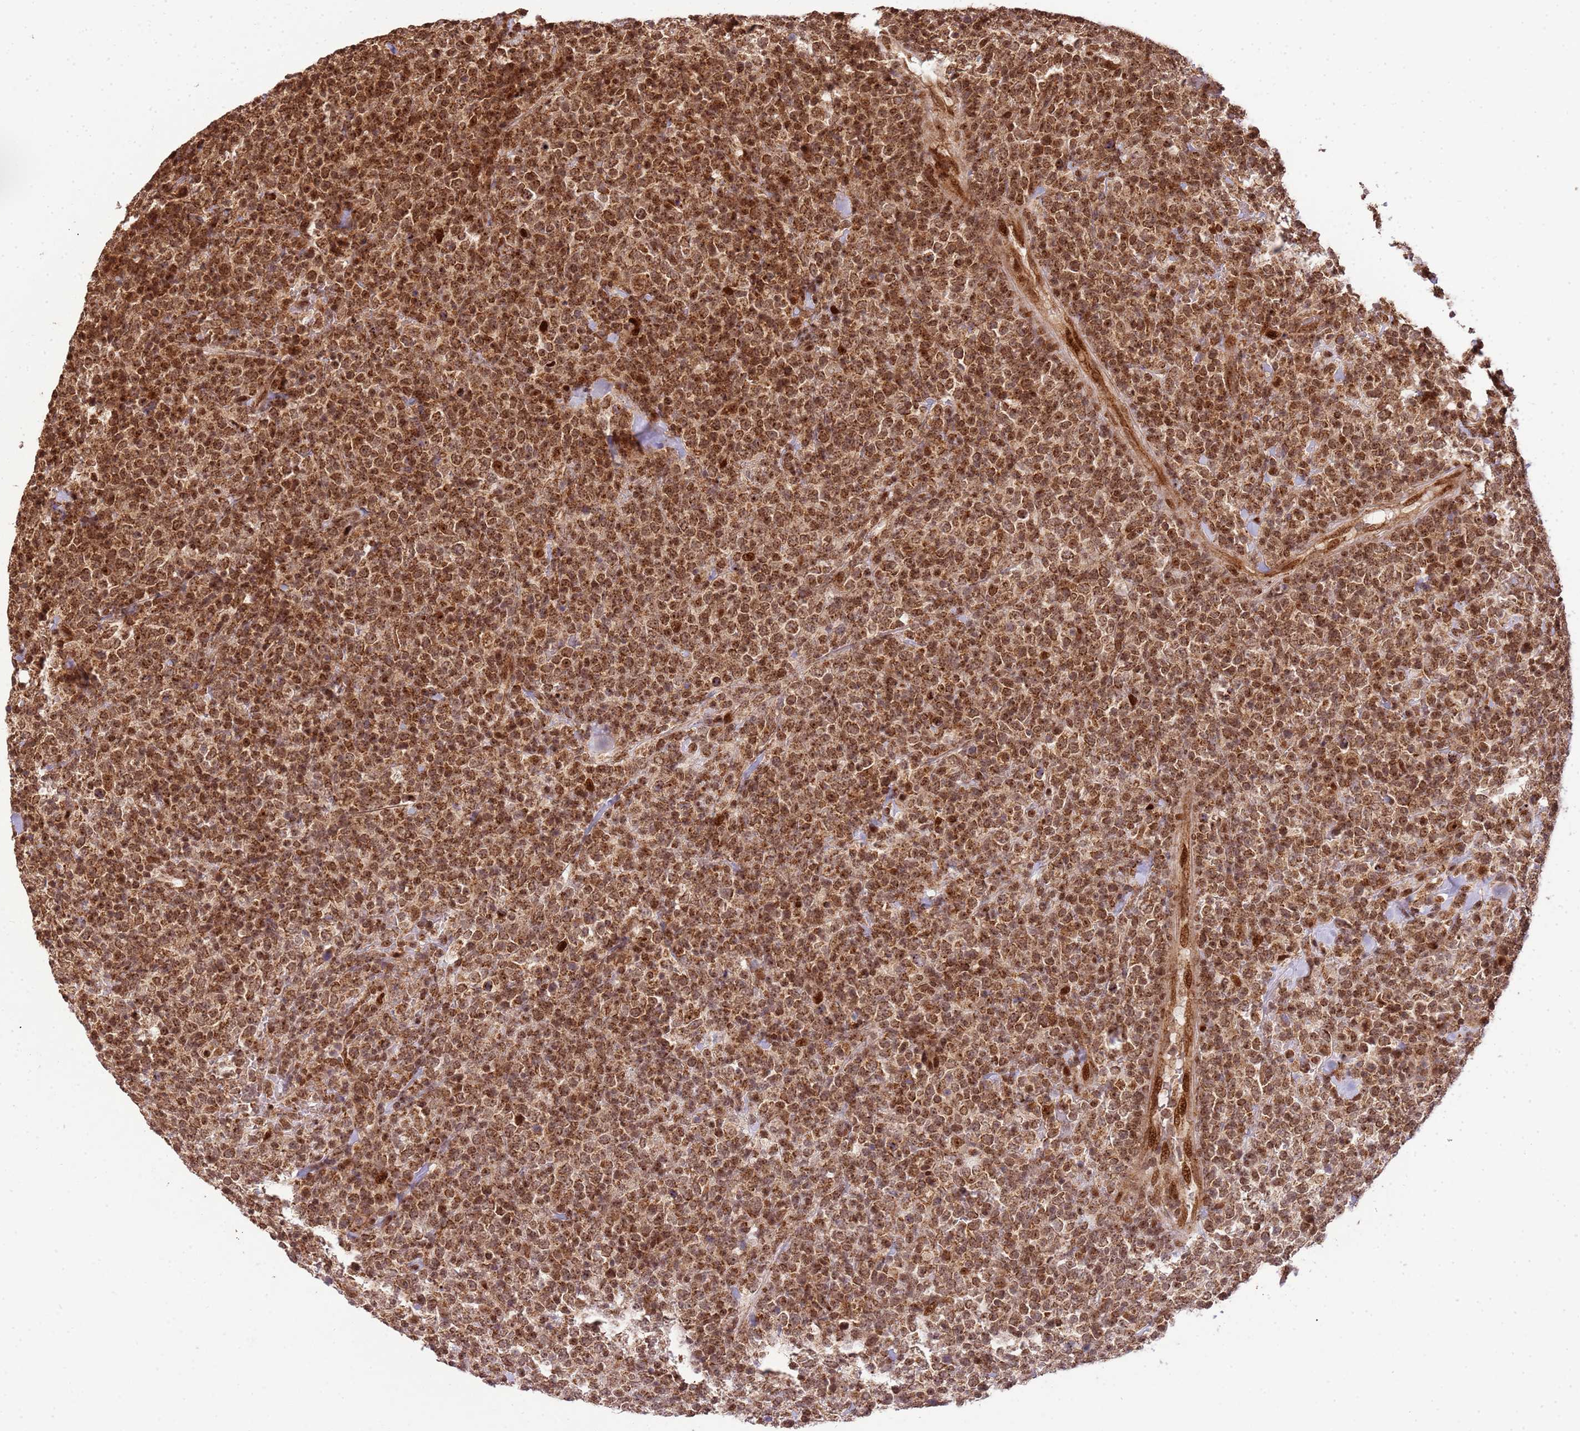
{"staining": {"intensity": "moderate", "quantity": ">75%", "location": "cytoplasmic/membranous,nuclear"}, "tissue": "lymphoma", "cell_type": "Tumor cells", "image_type": "cancer", "snomed": [{"axis": "morphology", "description": "Malignant lymphoma, non-Hodgkin's type, High grade"}, {"axis": "topography", "description": "Colon"}], "caption": "The image shows staining of malignant lymphoma, non-Hodgkin's type (high-grade), revealing moderate cytoplasmic/membranous and nuclear protein staining (brown color) within tumor cells.", "gene": "PEX14", "patient": {"sex": "female", "age": 53}}